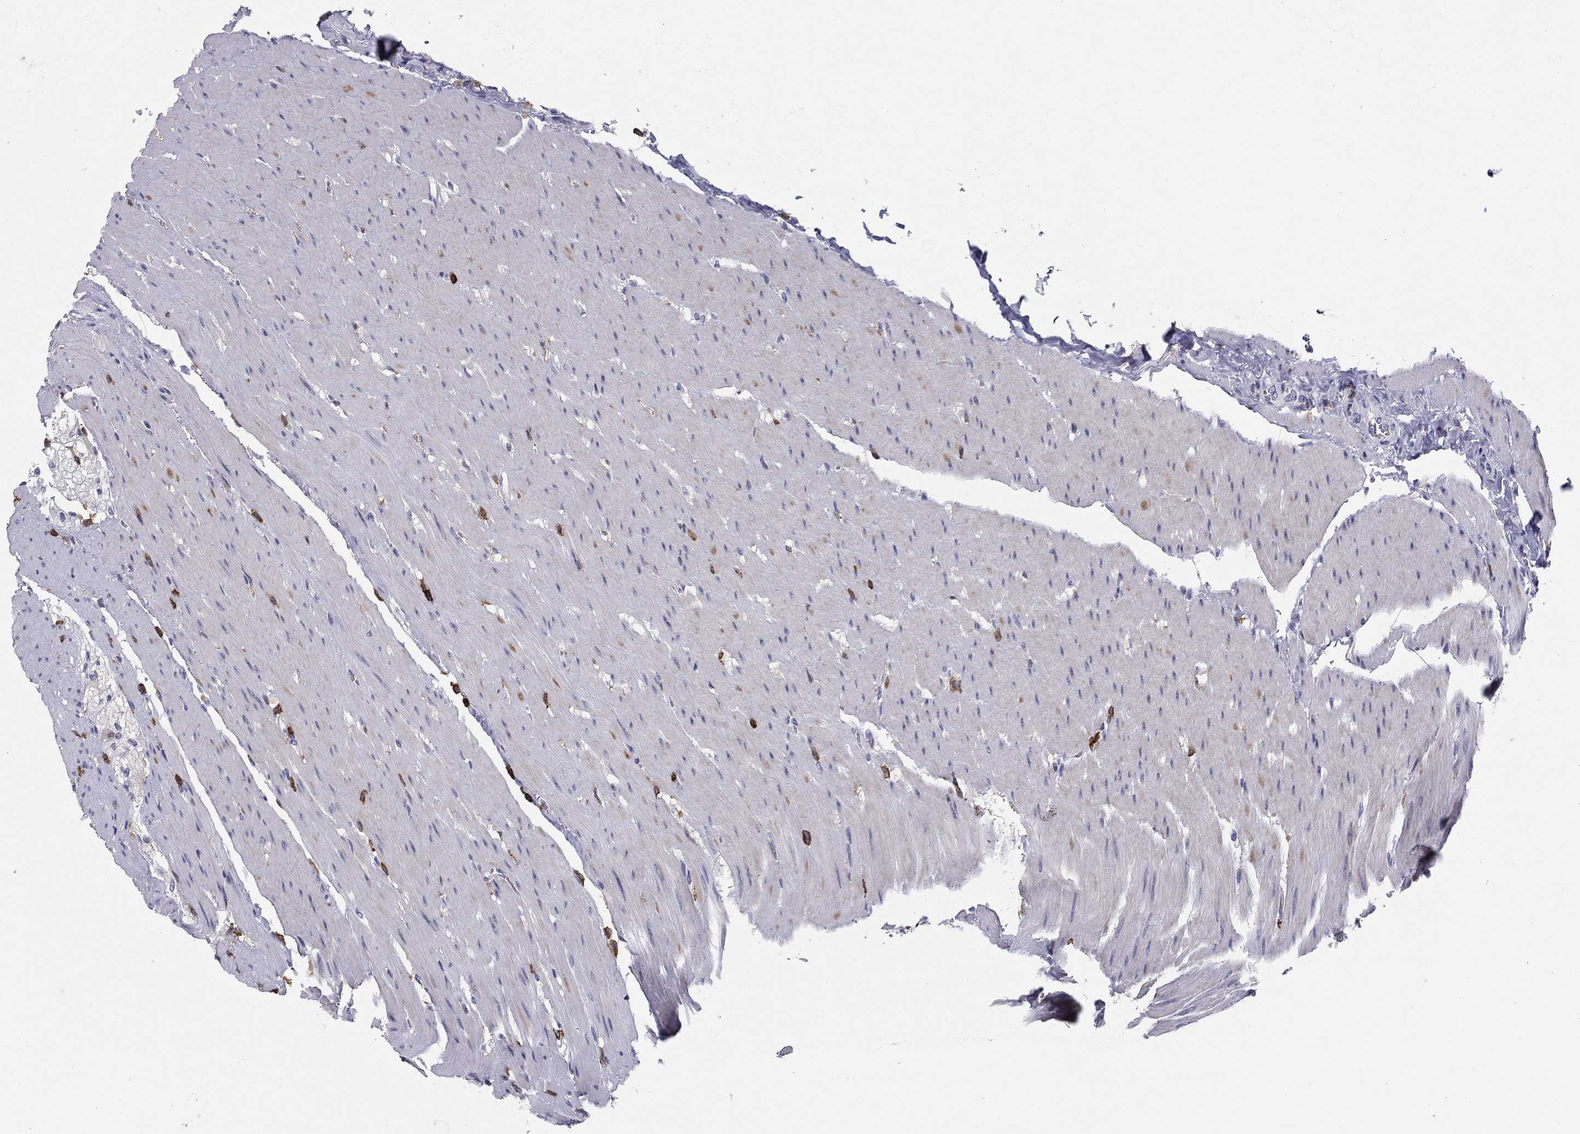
{"staining": {"intensity": "negative", "quantity": "none", "location": "none"}, "tissue": "colon", "cell_type": "Endothelial cells", "image_type": "normal", "snomed": [{"axis": "morphology", "description": "Normal tissue, NOS"}, {"axis": "topography", "description": "Colon"}], "caption": "This is a micrograph of immunohistochemistry staining of unremarkable colon, which shows no staining in endothelial cells. The staining is performed using DAB (3,3'-diaminobenzidine) brown chromogen with nuclei counter-stained in using hematoxylin.", "gene": "ARHGAP27", "patient": {"sex": "female", "age": 65}}